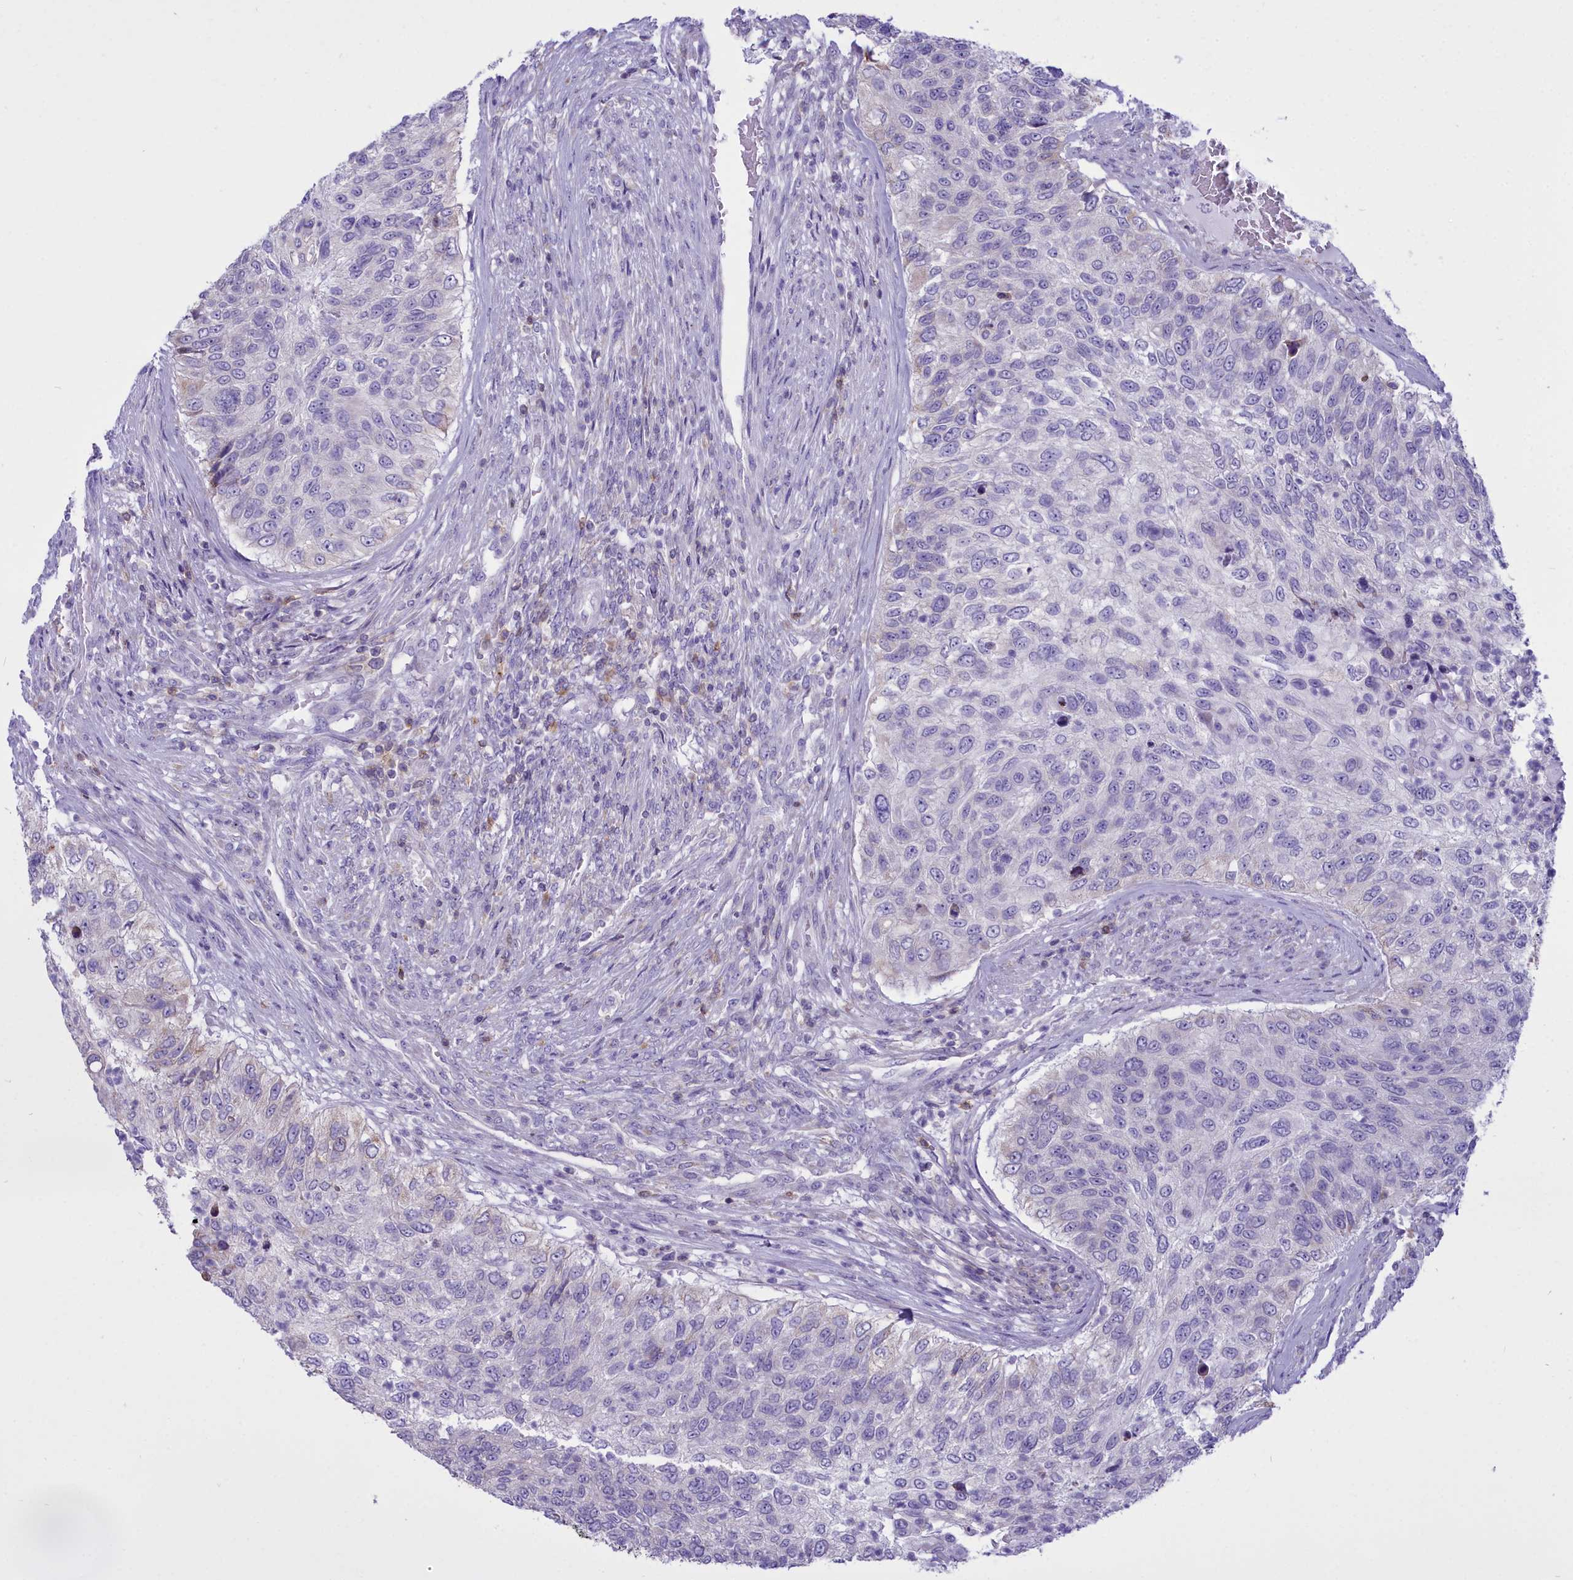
{"staining": {"intensity": "negative", "quantity": "none", "location": "none"}, "tissue": "urothelial cancer", "cell_type": "Tumor cells", "image_type": "cancer", "snomed": [{"axis": "morphology", "description": "Urothelial carcinoma, High grade"}, {"axis": "topography", "description": "Urinary bladder"}], "caption": "High magnification brightfield microscopy of high-grade urothelial carcinoma stained with DAB (3,3'-diaminobenzidine) (brown) and counterstained with hematoxylin (blue): tumor cells show no significant staining.", "gene": "CD5", "patient": {"sex": "female", "age": 60}}